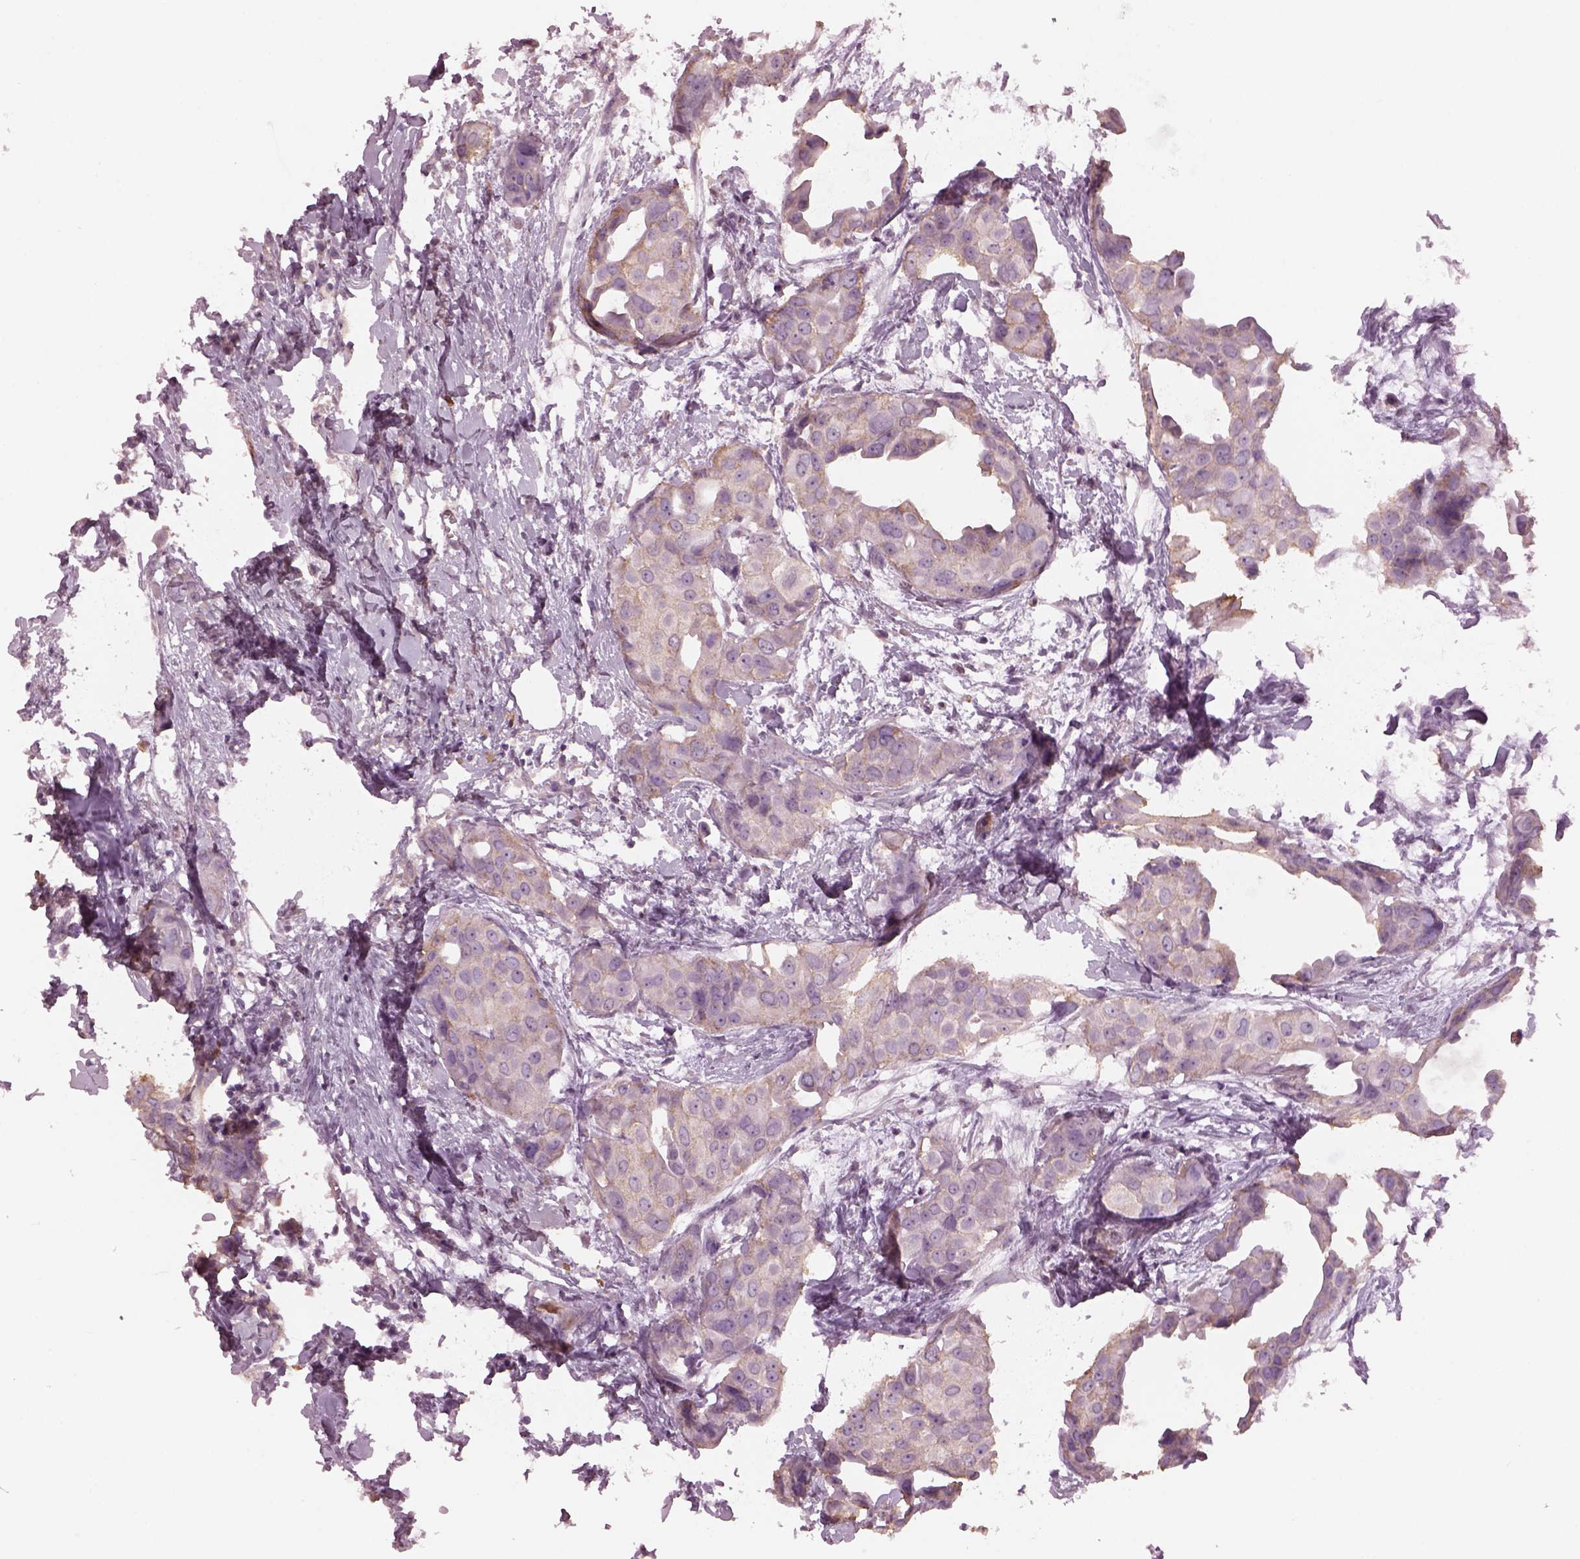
{"staining": {"intensity": "weak", "quantity": "25%-75%", "location": "cytoplasmic/membranous"}, "tissue": "breast cancer", "cell_type": "Tumor cells", "image_type": "cancer", "snomed": [{"axis": "morphology", "description": "Duct carcinoma"}, {"axis": "topography", "description": "Breast"}], "caption": "DAB immunohistochemical staining of human breast cancer displays weak cytoplasmic/membranous protein positivity in about 25%-75% of tumor cells.", "gene": "SRI", "patient": {"sex": "female", "age": 38}}